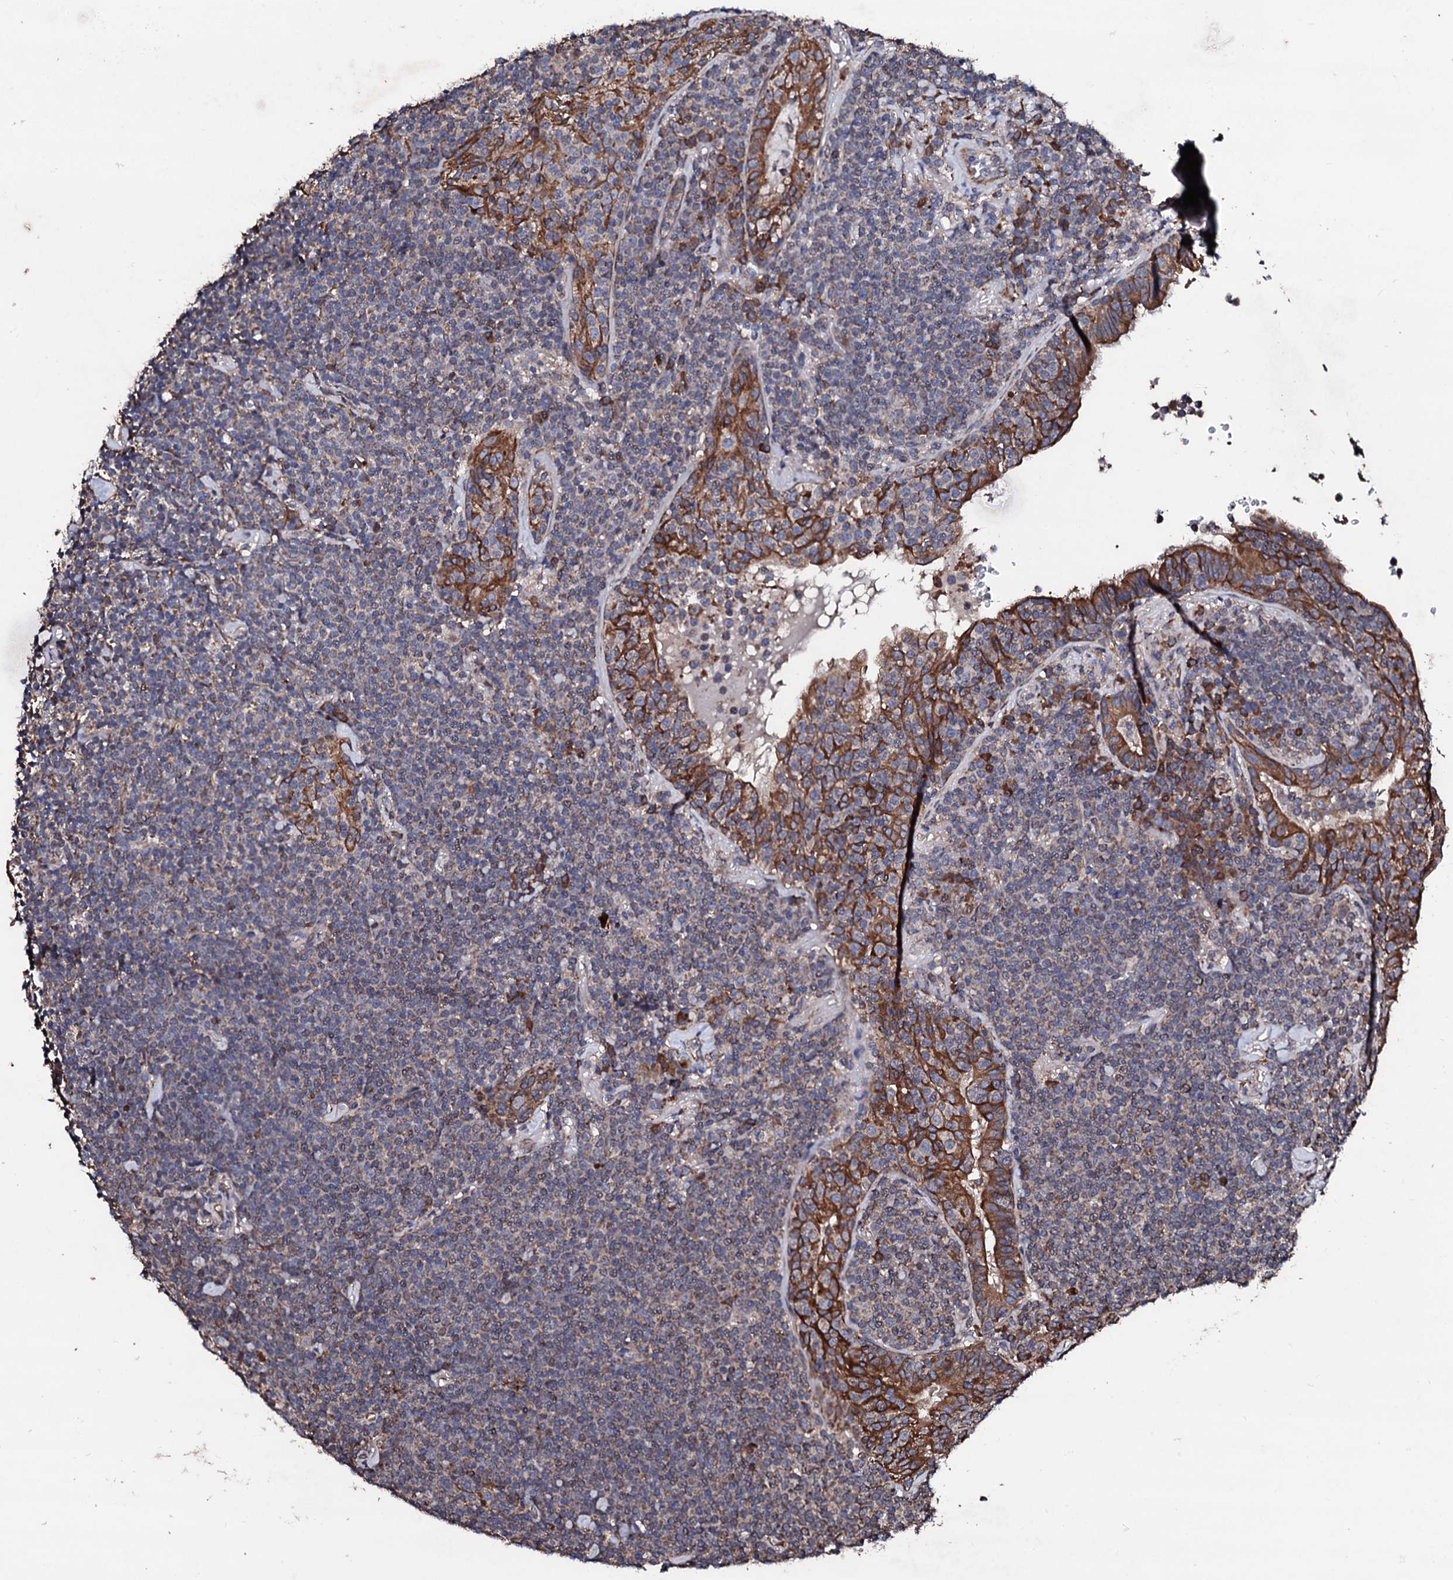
{"staining": {"intensity": "weak", "quantity": "25%-75%", "location": "cytoplasmic/membranous"}, "tissue": "lymphoma", "cell_type": "Tumor cells", "image_type": "cancer", "snomed": [{"axis": "morphology", "description": "Malignant lymphoma, non-Hodgkin's type, Low grade"}, {"axis": "topography", "description": "Lung"}], "caption": "This is a histology image of immunohistochemistry staining of low-grade malignant lymphoma, non-Hodgkin's type, which shows weak staining in the cytoplasmic/membranous of tumor cells.", "gene": "CKAP5", "patient": {"sex": "female", "age": 71}}